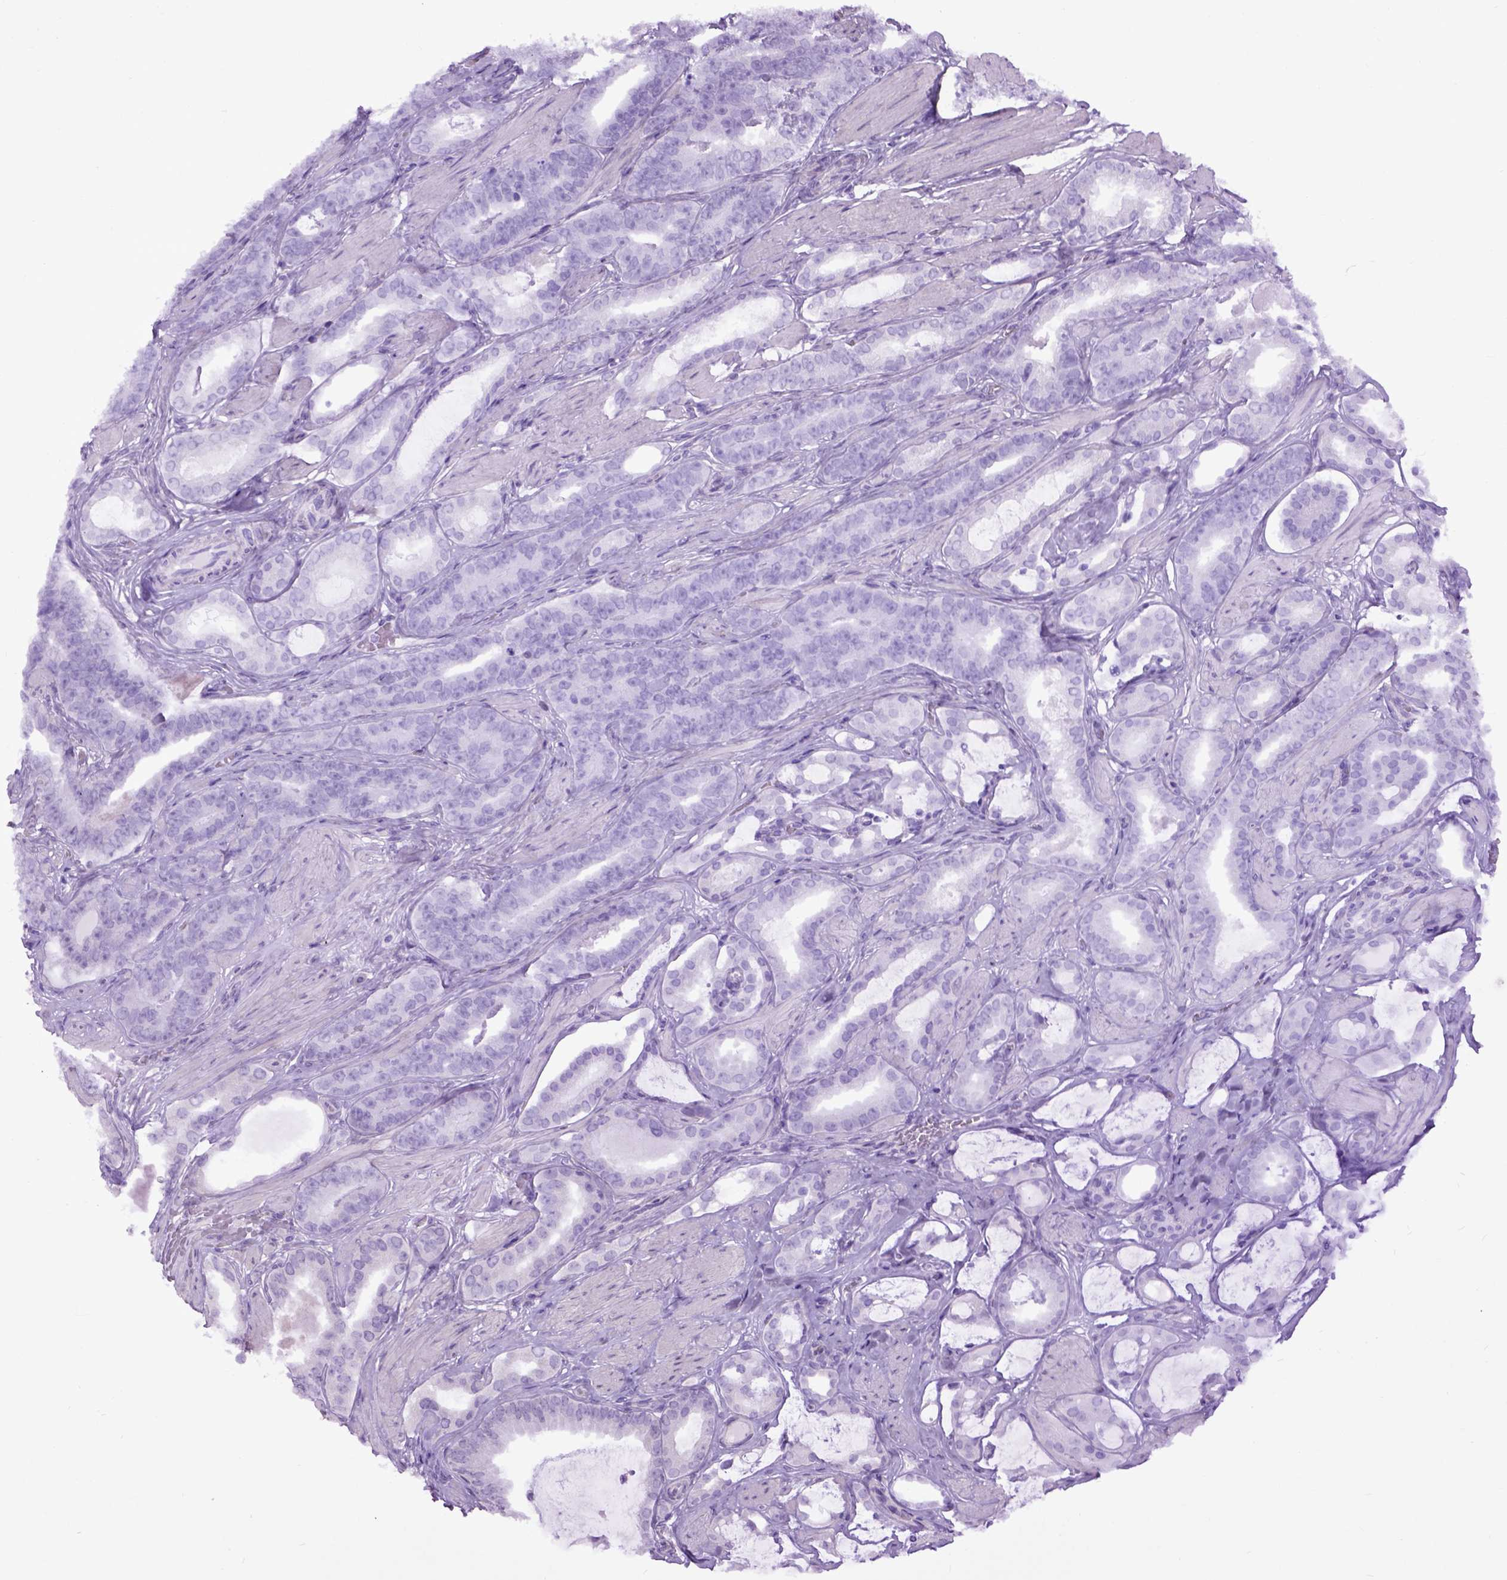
{"staining": {"intensity": "negative", "quantity": "none", "location": "none"}, "tissue": "prostate cancer", "cell_type": "Tumor cells", "image_type": "cancer", "snomed": [{"axis": "morphology", "description": "Adenocarcinoma, High grade"}, {"axis": "topography", "description": "Prostate"}], "caption": "The image demonstrates no staining of tumor cells in prostate cancer (high-grade adenocarcinoma).", "gene": "EMILIN3", "patient": {"sex": "male", "age": 63}}